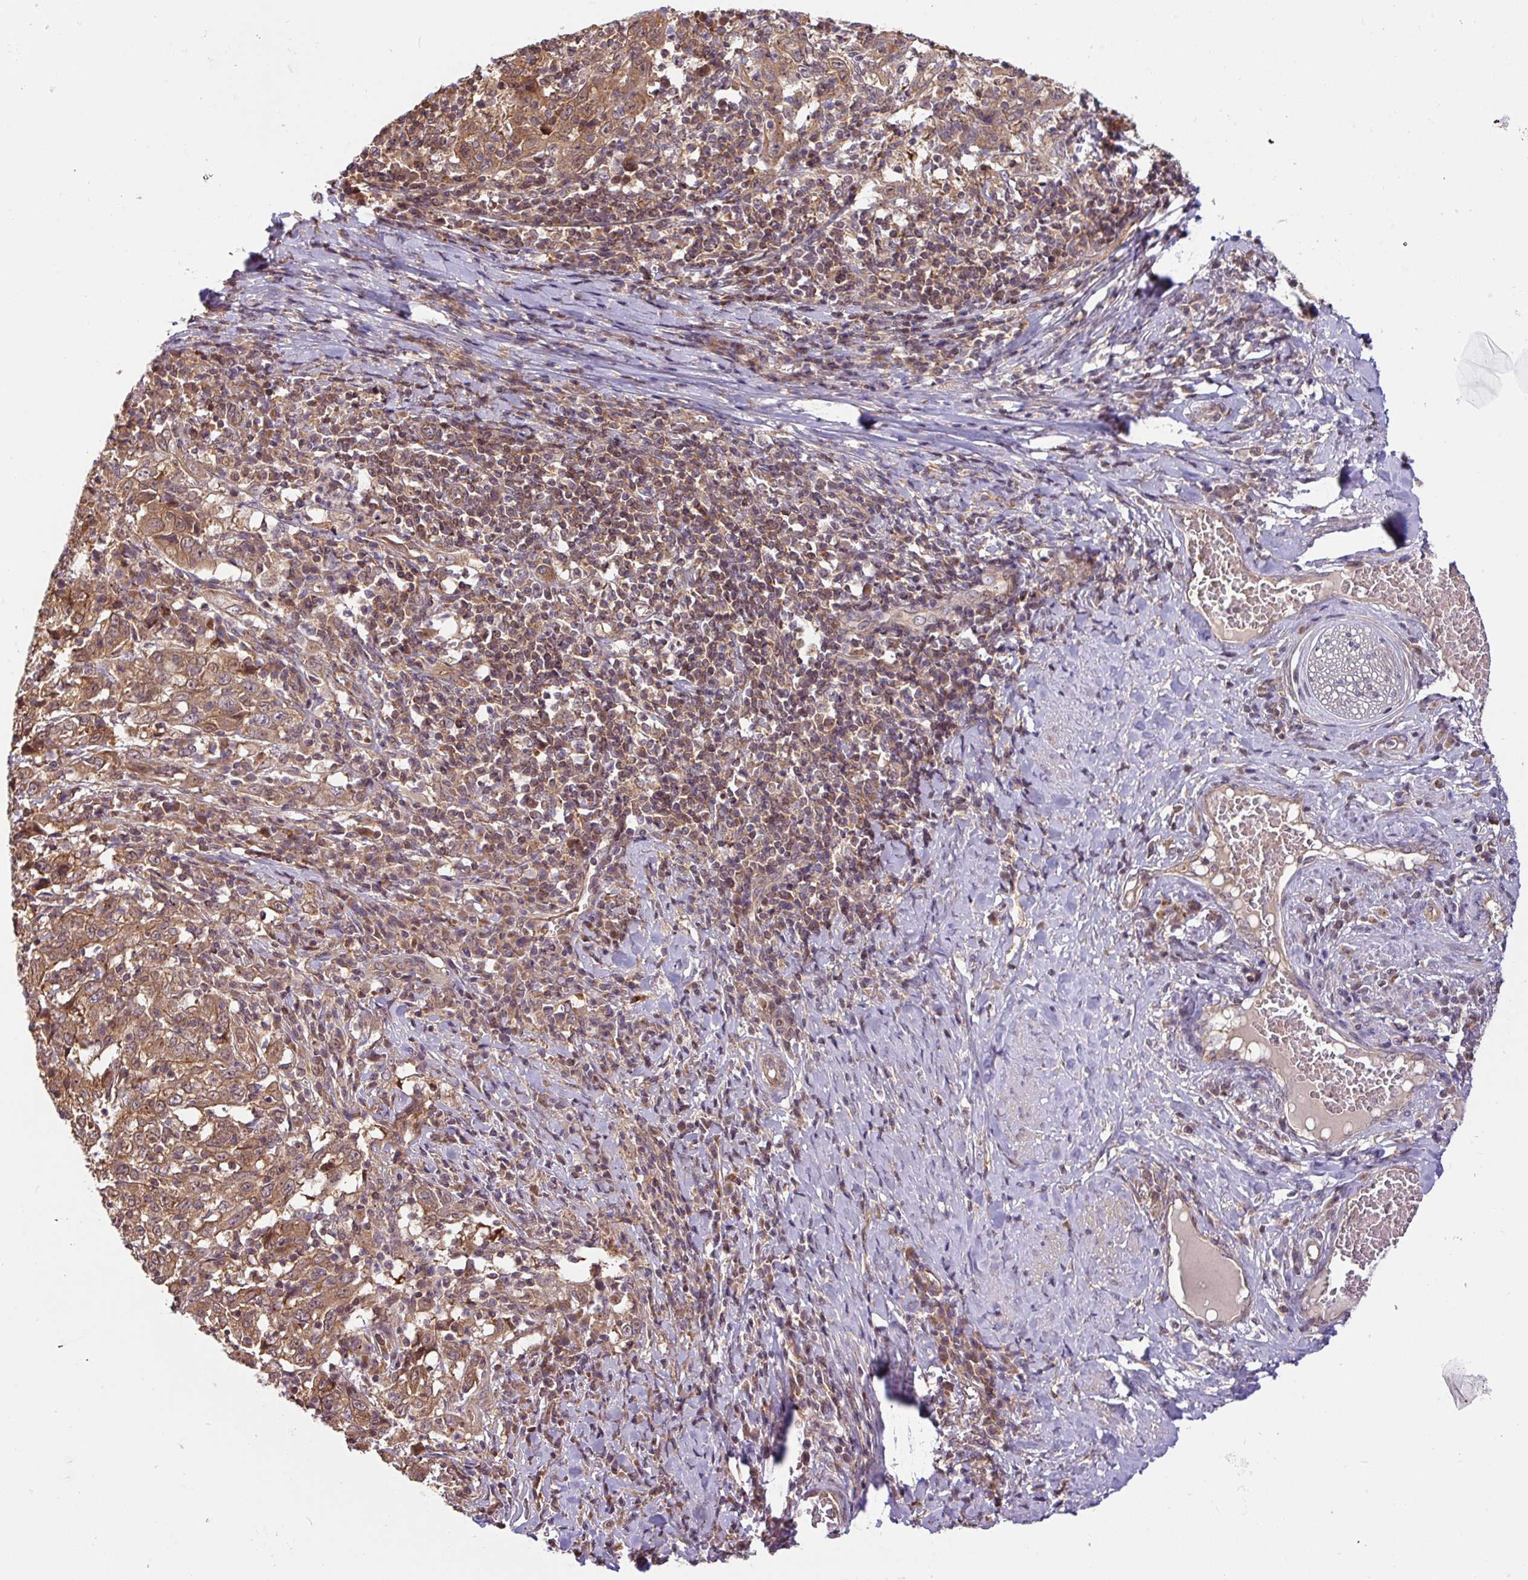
{"staining": {"intensity": "moderate", "quantity": ">75%", "location": "cytoplasmic/membranous"}, "tissue": "cervical cancer", "cell_type": "Tumor cells", "image_type": "cancer", "snomed": [{"axis": "morphology", "description": "Squamous cell carcinoma, NOS"}, {"axis": "topography", "description": "Cervix"}], "caption": "Tumor cells show moderate cytoplasmic/membranous expression in about >75% of cells in cervical squamous cell carcinoma.", "gene": "SHB", "patient": {"sex": "female", "age": 46}}